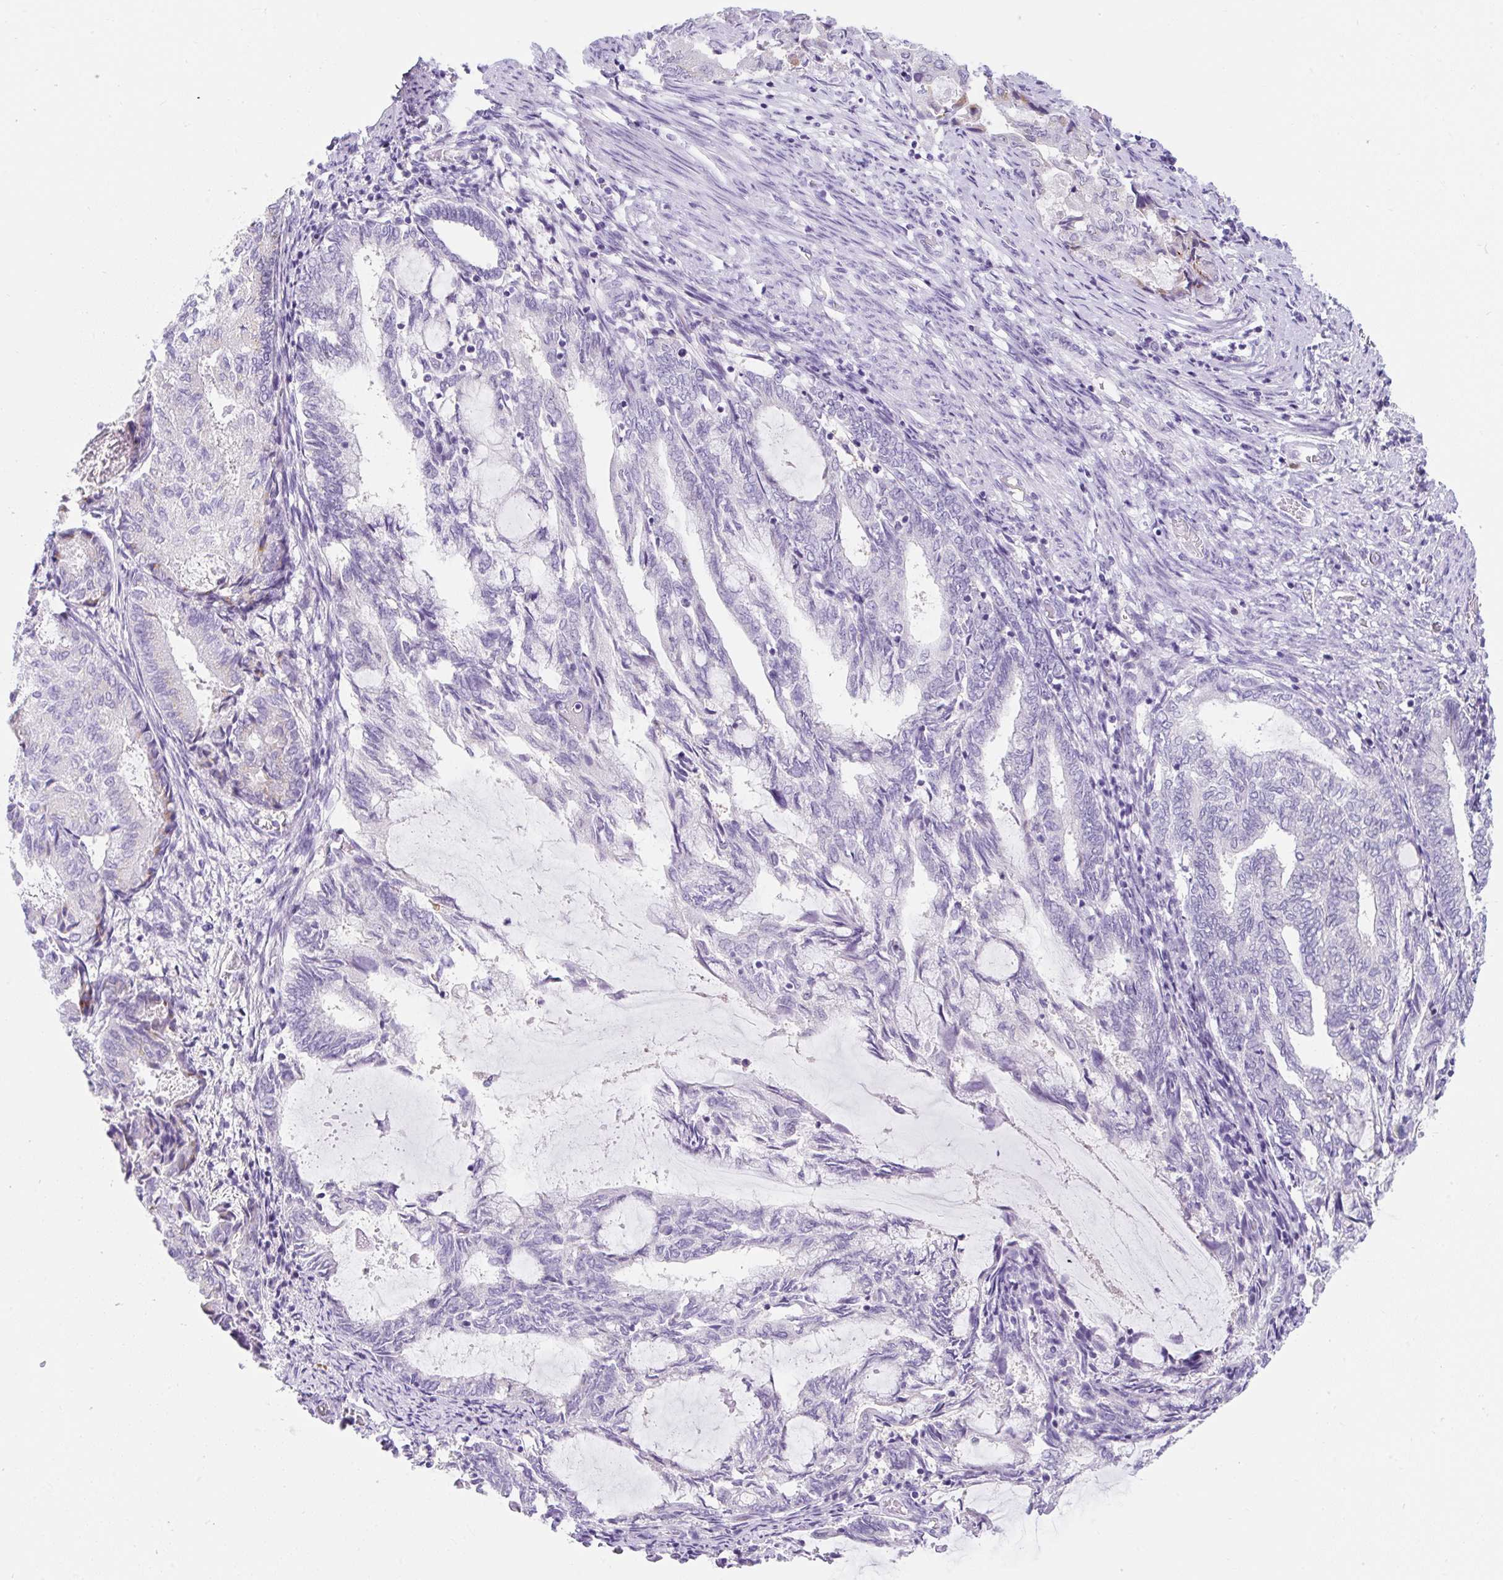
{"staining": {"intensity": "negative", "quantity": "none", "location": "none"}, "tissue": "endometrial cancer", "cell_type": "Tumor cells", "image_type": "cancer", "snomed": [{"axis": "morphology", "description": "Adenocarcinoma, NOS"}, {"axis": "topography", "description": "Endometrium"}], "caption": "A histopathology image of human endometrial adenocarcinoma is negative for staining in tumor cells.", "gene": "GOLGA8A", "patient": {"sex": "female", "age": 80}}